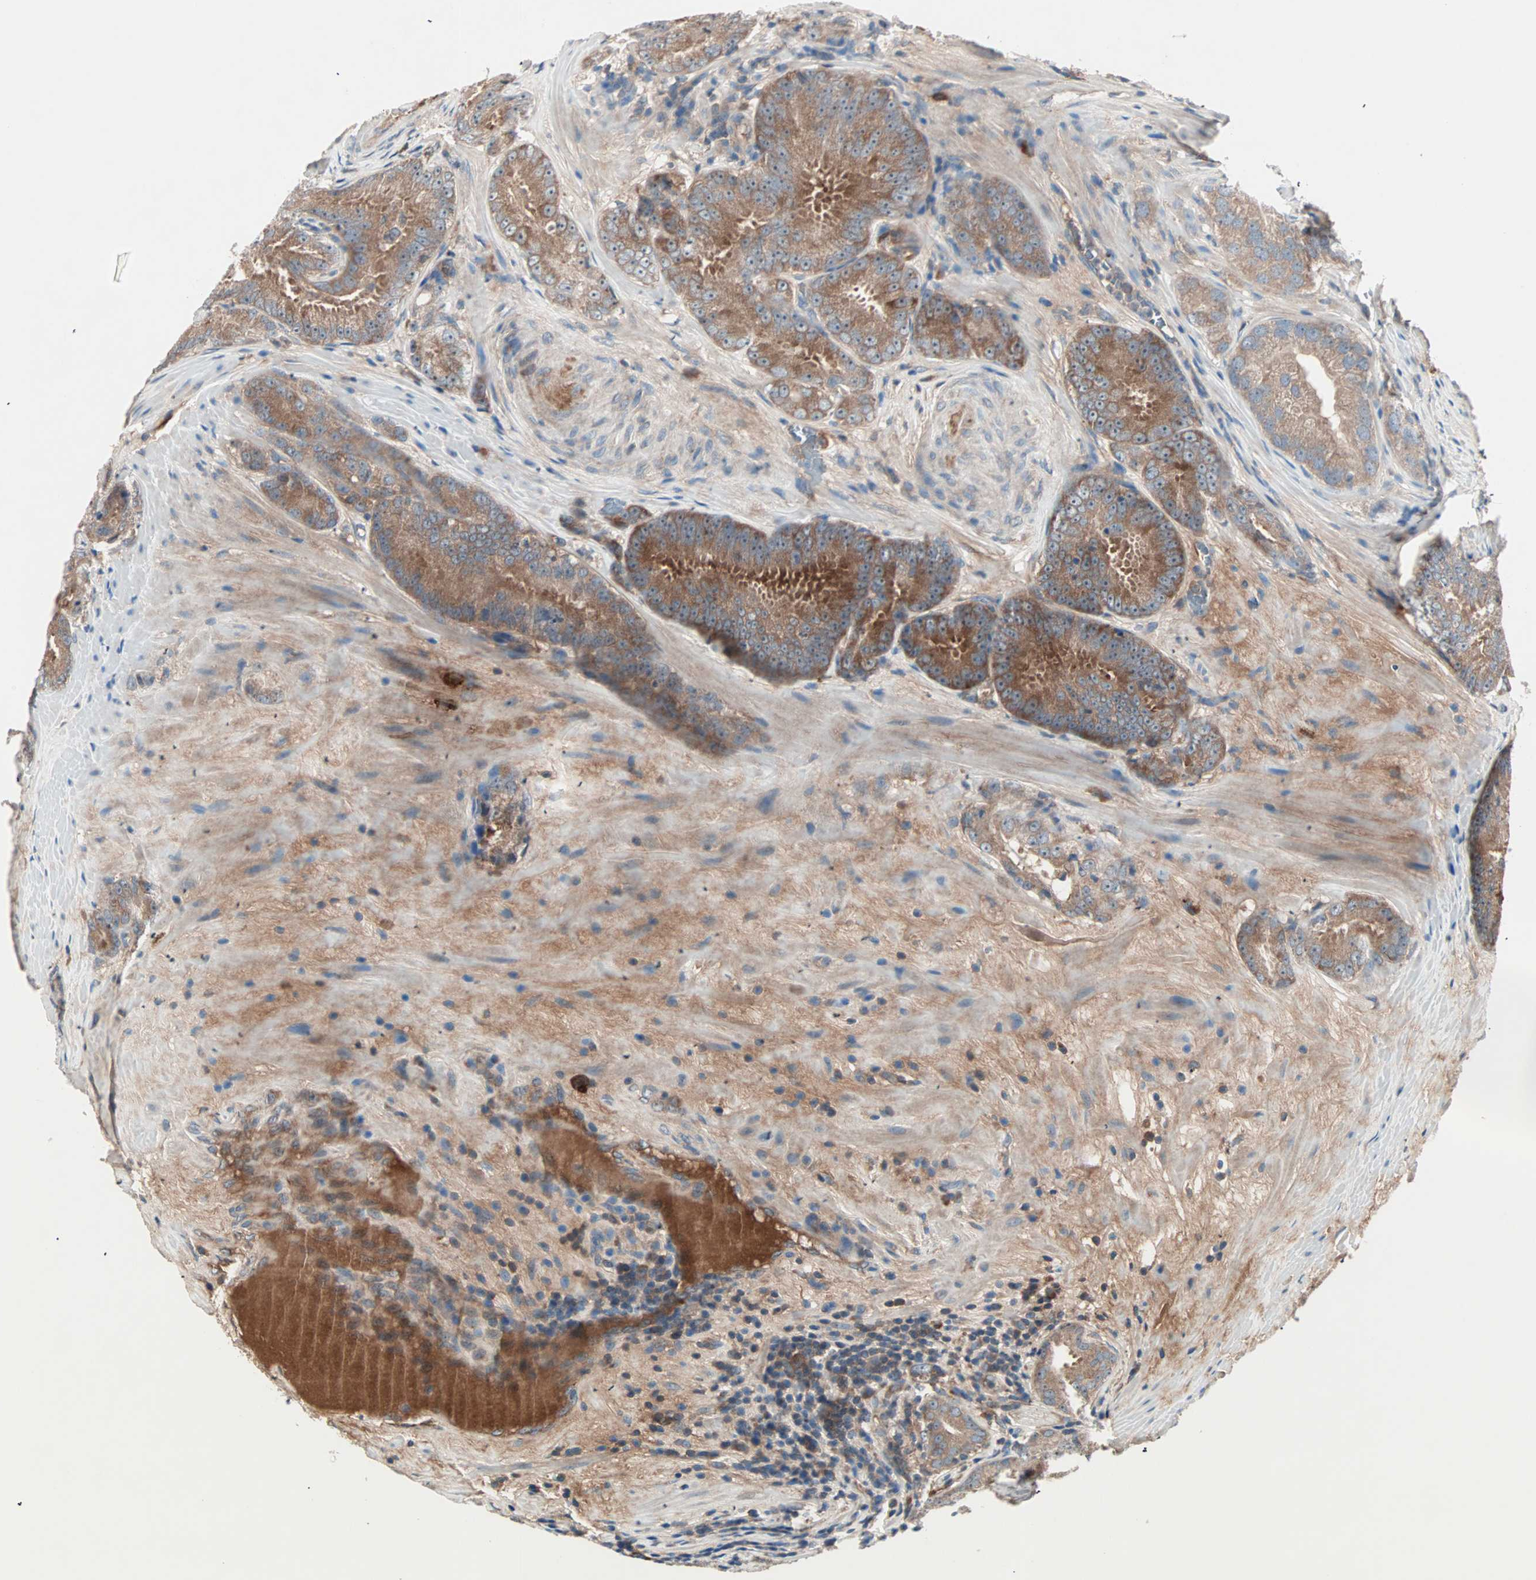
{"staining": {"intensity": "moderate", "quantity": ">75%", "location": "cytoplasmic/membranous"}, "tissue": "prostate cancer", "cell_type": "Tumor cells", "image_type": "cancer", "snomed": [{"axis": "morphology", "description": "Adenocarcinoma, High grade"}, {"axis": "topography", "description": "Prostate"}], "caption": "A micrograph showing moderate cytoplasmic/membranous positivity in approximately >75% of tumor cells in prostate cancer, as visualized by brown immunohistochemical staining.", "gene": "CAD", "patient": {"sex": "male", "age": 64}}